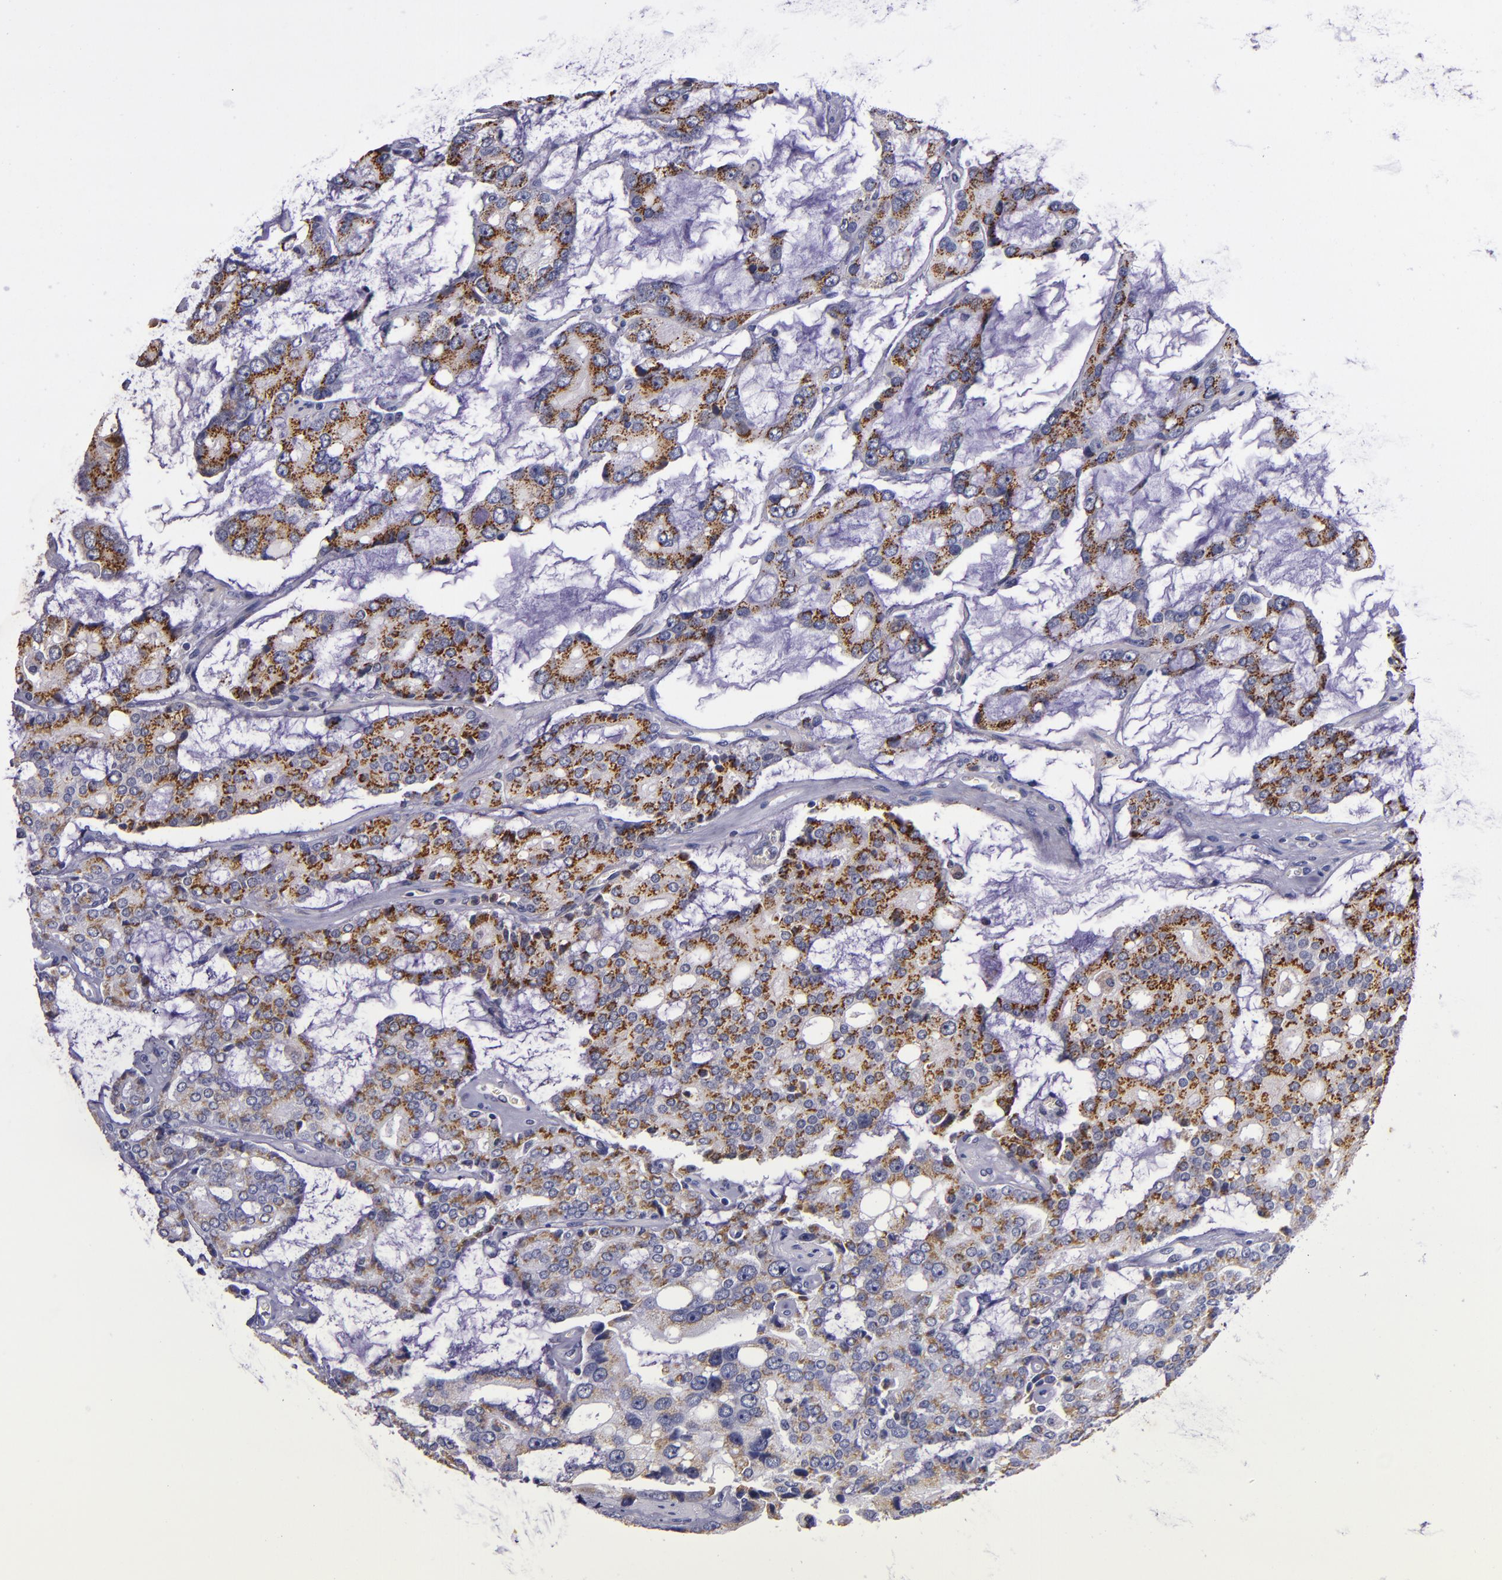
{"staining": {"intensity": "strong", "quantity": ">75%", "location": "cytoplasmic/membranous"}, "tissue": "prostate cancer", "cell_type": "Tumor cells", "image_type": "cancer", "snomed": [{"axis": "morphology", "description": "Adenocarcinoma, High grade"}, {"axis": "topography", "description": "Prostate"}], "caption": "Immunohistochemistry (IHC) photomicrograph of prostate cancer (high-grade adenocarcinoma) stained for a protein (brown), which displays high levels of strong cytoplasmic/membranous staining in about >75% of tumor cells.", "gene": "RAB41", "patient": {"sex": "male", "age": 67}}